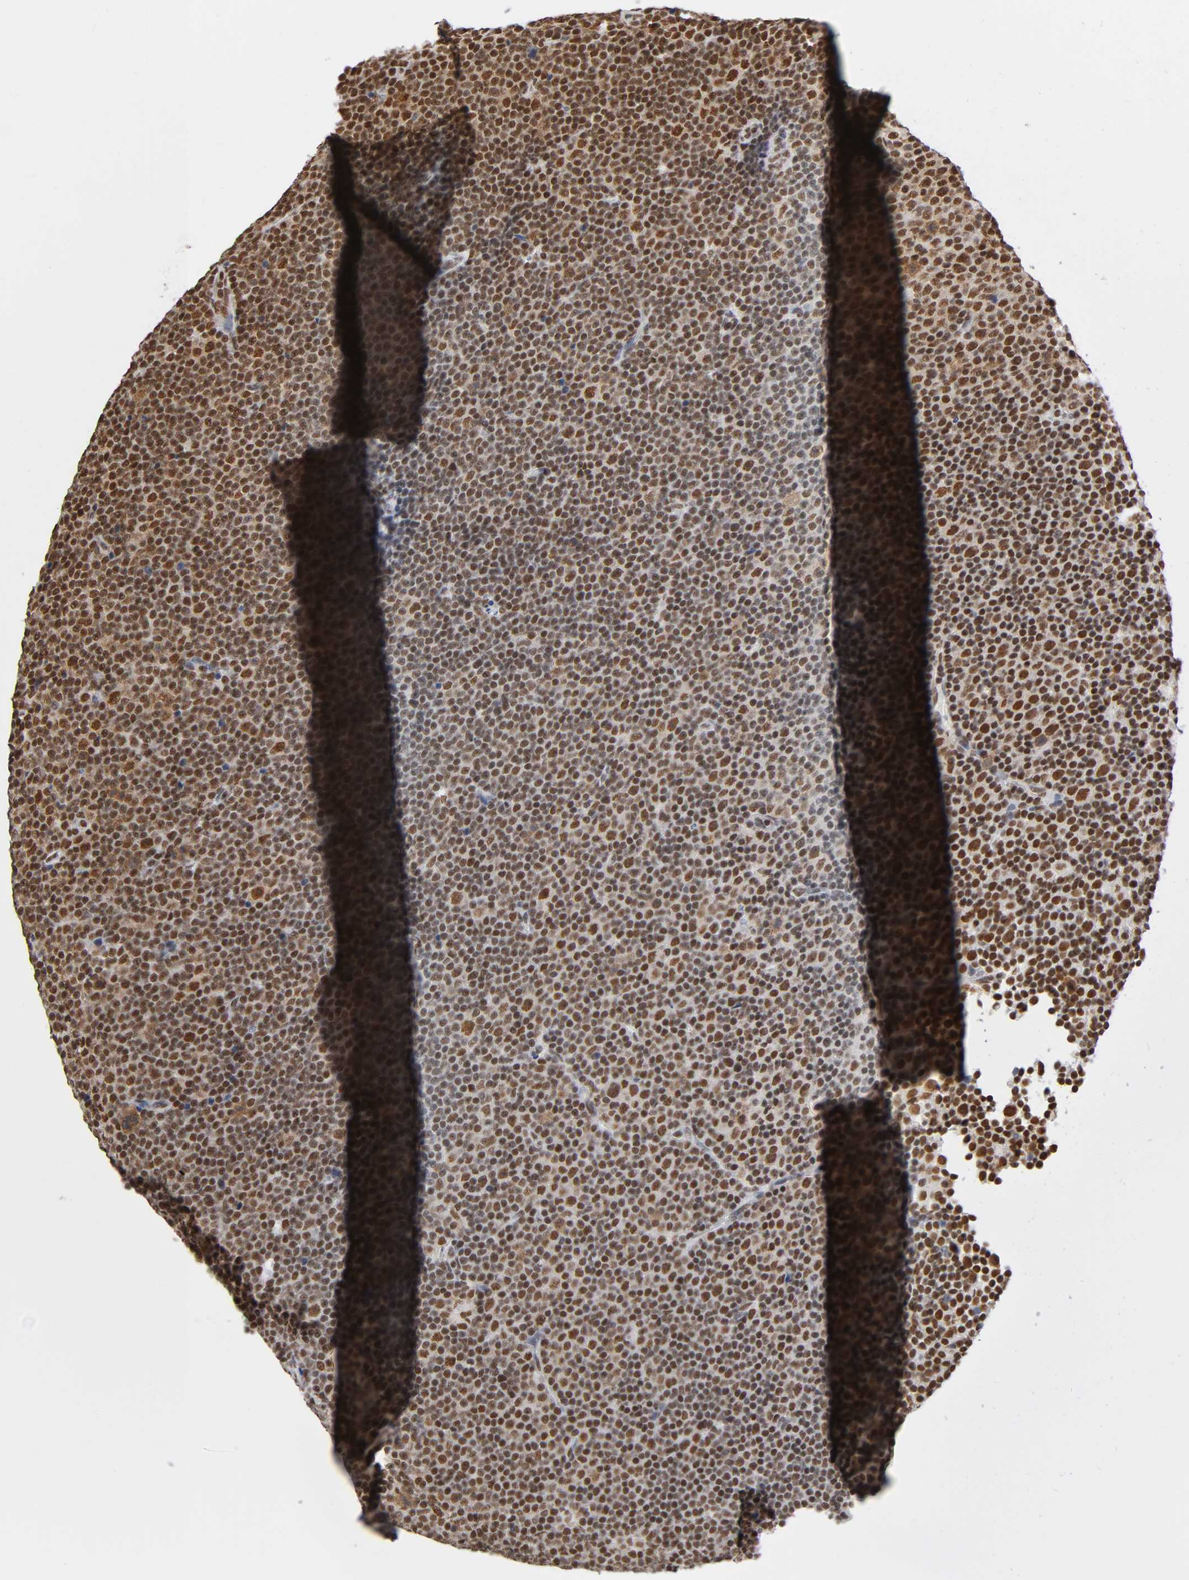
{"staining": {"intensity": "strong", "quantity": ">75%", "location": "nuclear"}, "tissue": "lymphoma", "cell_type": "Tumor cells", "image_type": "cancer", "snomed": [{"axis": "morphology", "description": "Malignant lymphoma, non-Hodgkin's type, Low grade"}, {"axis": "topography", "description": "Lymph node"}], "caption": "Immunohistochemical staining of human lymphoma demonstrates high levels of strong nuclear staining in approximately >75% of tumor cells. (DAB (3,3'-diaminobenzidine) = brown stain, brightfield microscopy at high magnification).", "gene": "ILKAP", "patient": {"sex": "female", "age": 67}}